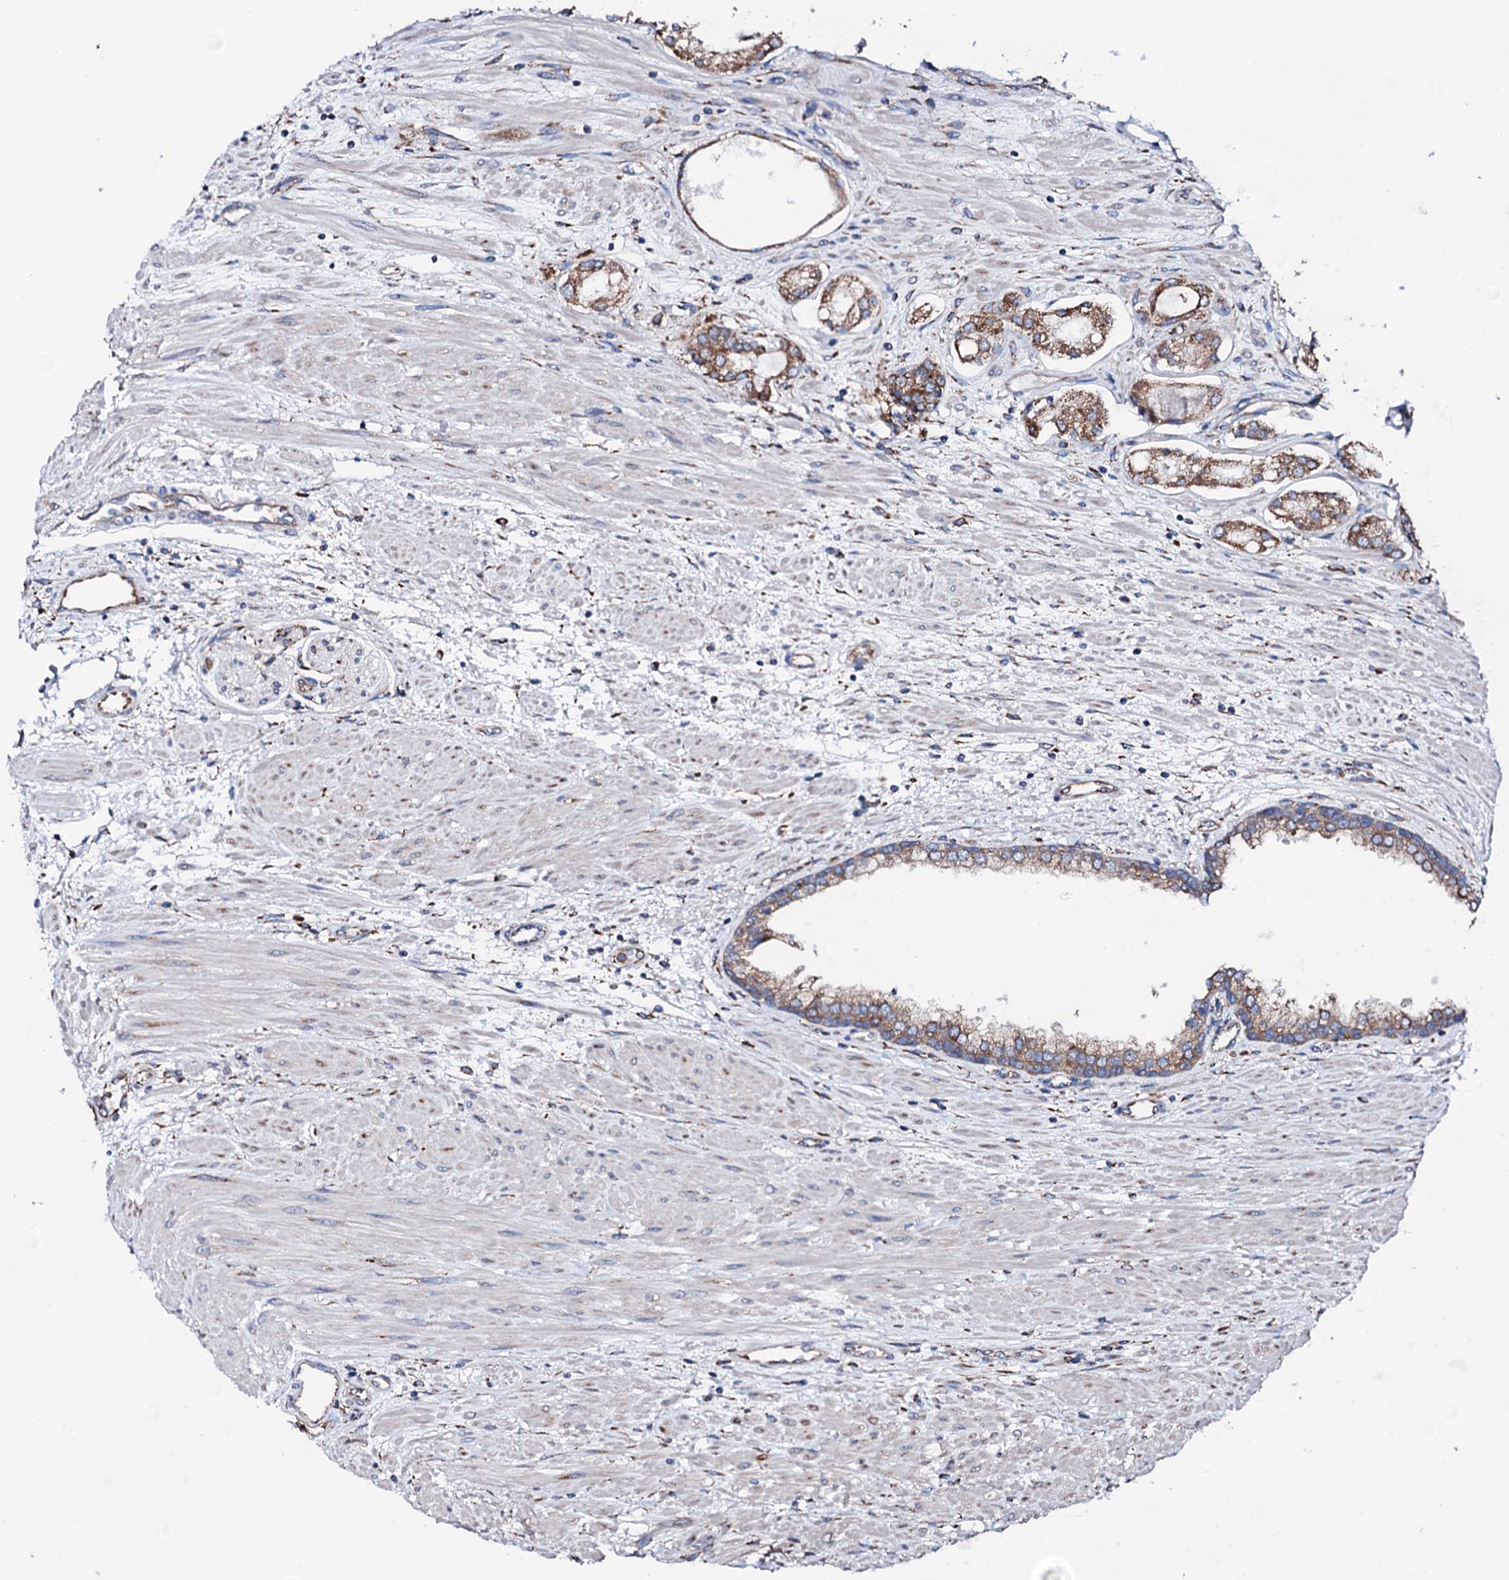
{"staining": {"intensity": "moderate", "quantity": ">75%", "location": "cytoplasmic/membranous"}, "tissue": "prostate cancer", "cell_type": "Tumor cells", "image_type": "cancer", "snomed": [{"axis": "morphology", "description": "Adenocarcinoma, Low grade"}, {"axis": "topography", "description": "Prostate"}], "caption": "Human prostate cancer stained with a protein marker reveals moderate staining in tumor cells.", "gene": "AMDHD1", "patient": {"sex": "male", "age": 68}}